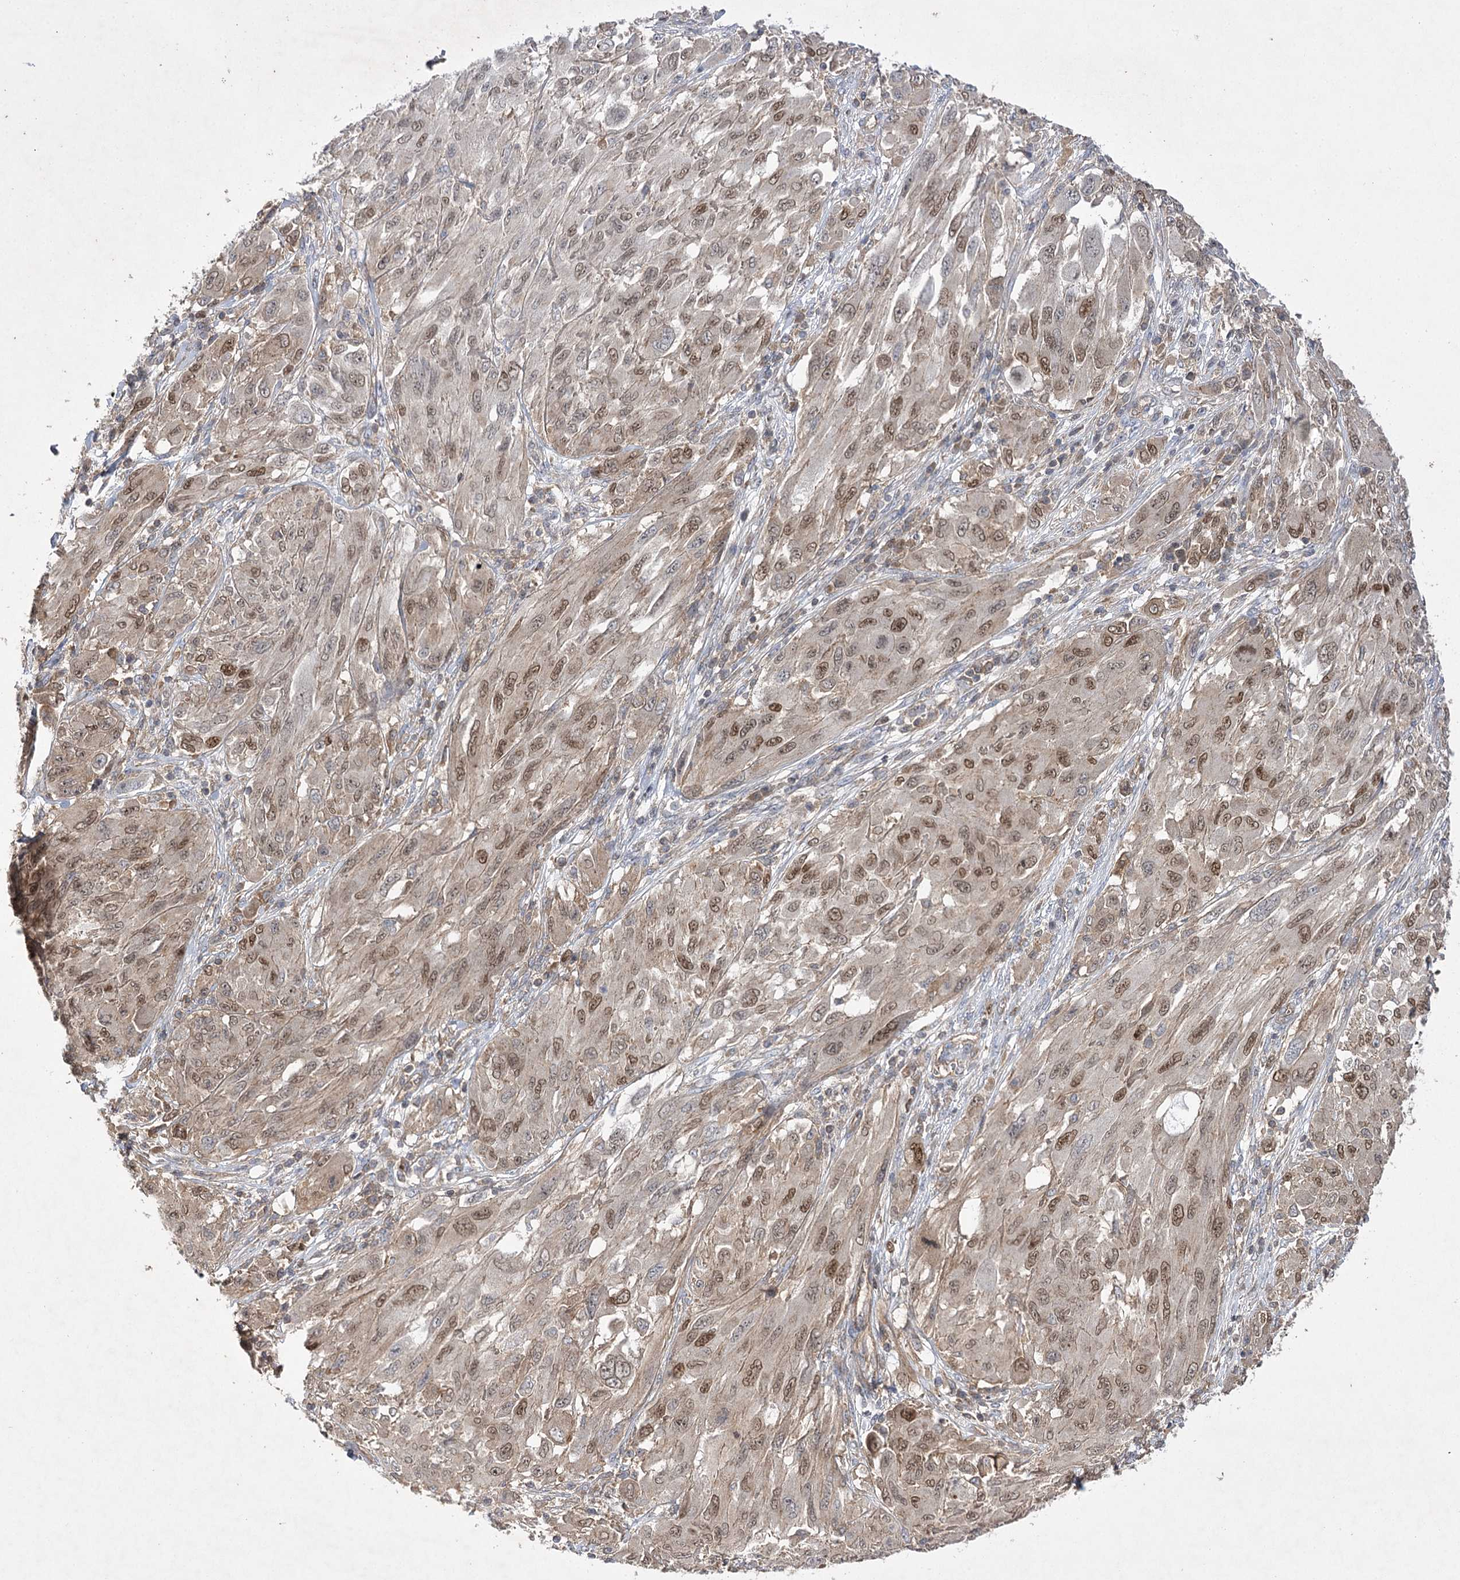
{"staining": {"intensity": "moderate", "quantity": "25%-75%", "location": "nuclear"}, "tissue": "melanoma", "cell_type": "Tumor cells", "image_type": "cancer", "snomed": [{"axis": "morphology", "description": "Malignant melanoma, NOS"}, {"axis": "topography", "description": "Skin"}], "caption": "Immunohistochemistry micrograph of malignant melanoma stained for a protein (brown), which reveals medium levels of moderate nuclear positivity in approximately 25%-75% of tumor cells.", "gene": "BCR", "patient": {"sex": "female", "age": 91}}